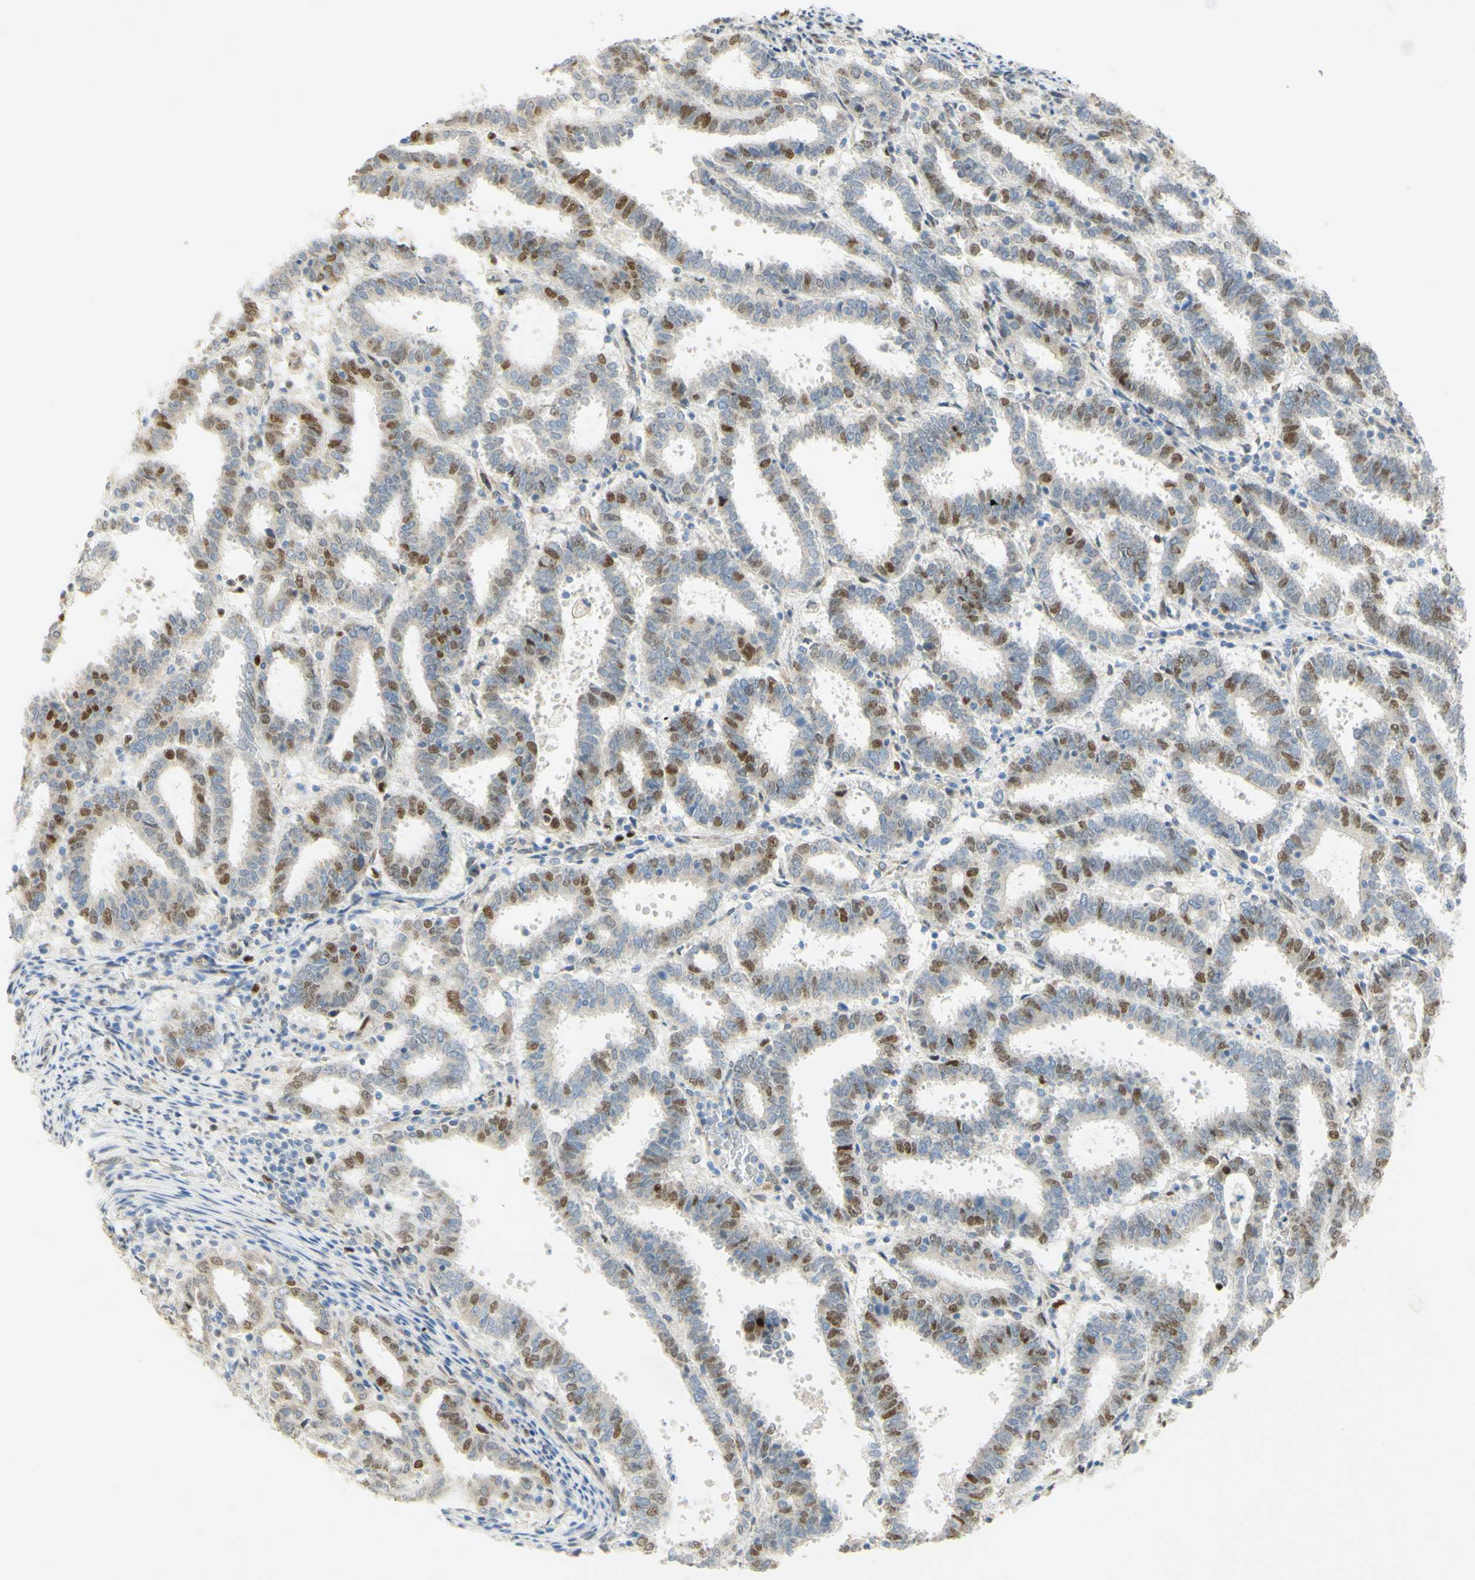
{"staining": {"intensity": "strong", "quantity": "25%-75%", "location": "nuclear"}, "tissue": "endometrial cancer", "cell_type": "Tumor cells", "image_type": "cancer", "snomed": [{"axis": "morphology", "description": "Adenocarcinoma, NOS"}, {"axis": "topography", "description": "Uterus"}], "caption": "Endometrial adenocarcinoma was stained to show a protein in brown. There is high levels of strong nuclear expression in about 25%-75% of tumor cells.", "gene": "E2F1", "patient": {"sex": "female", "age": 83}}